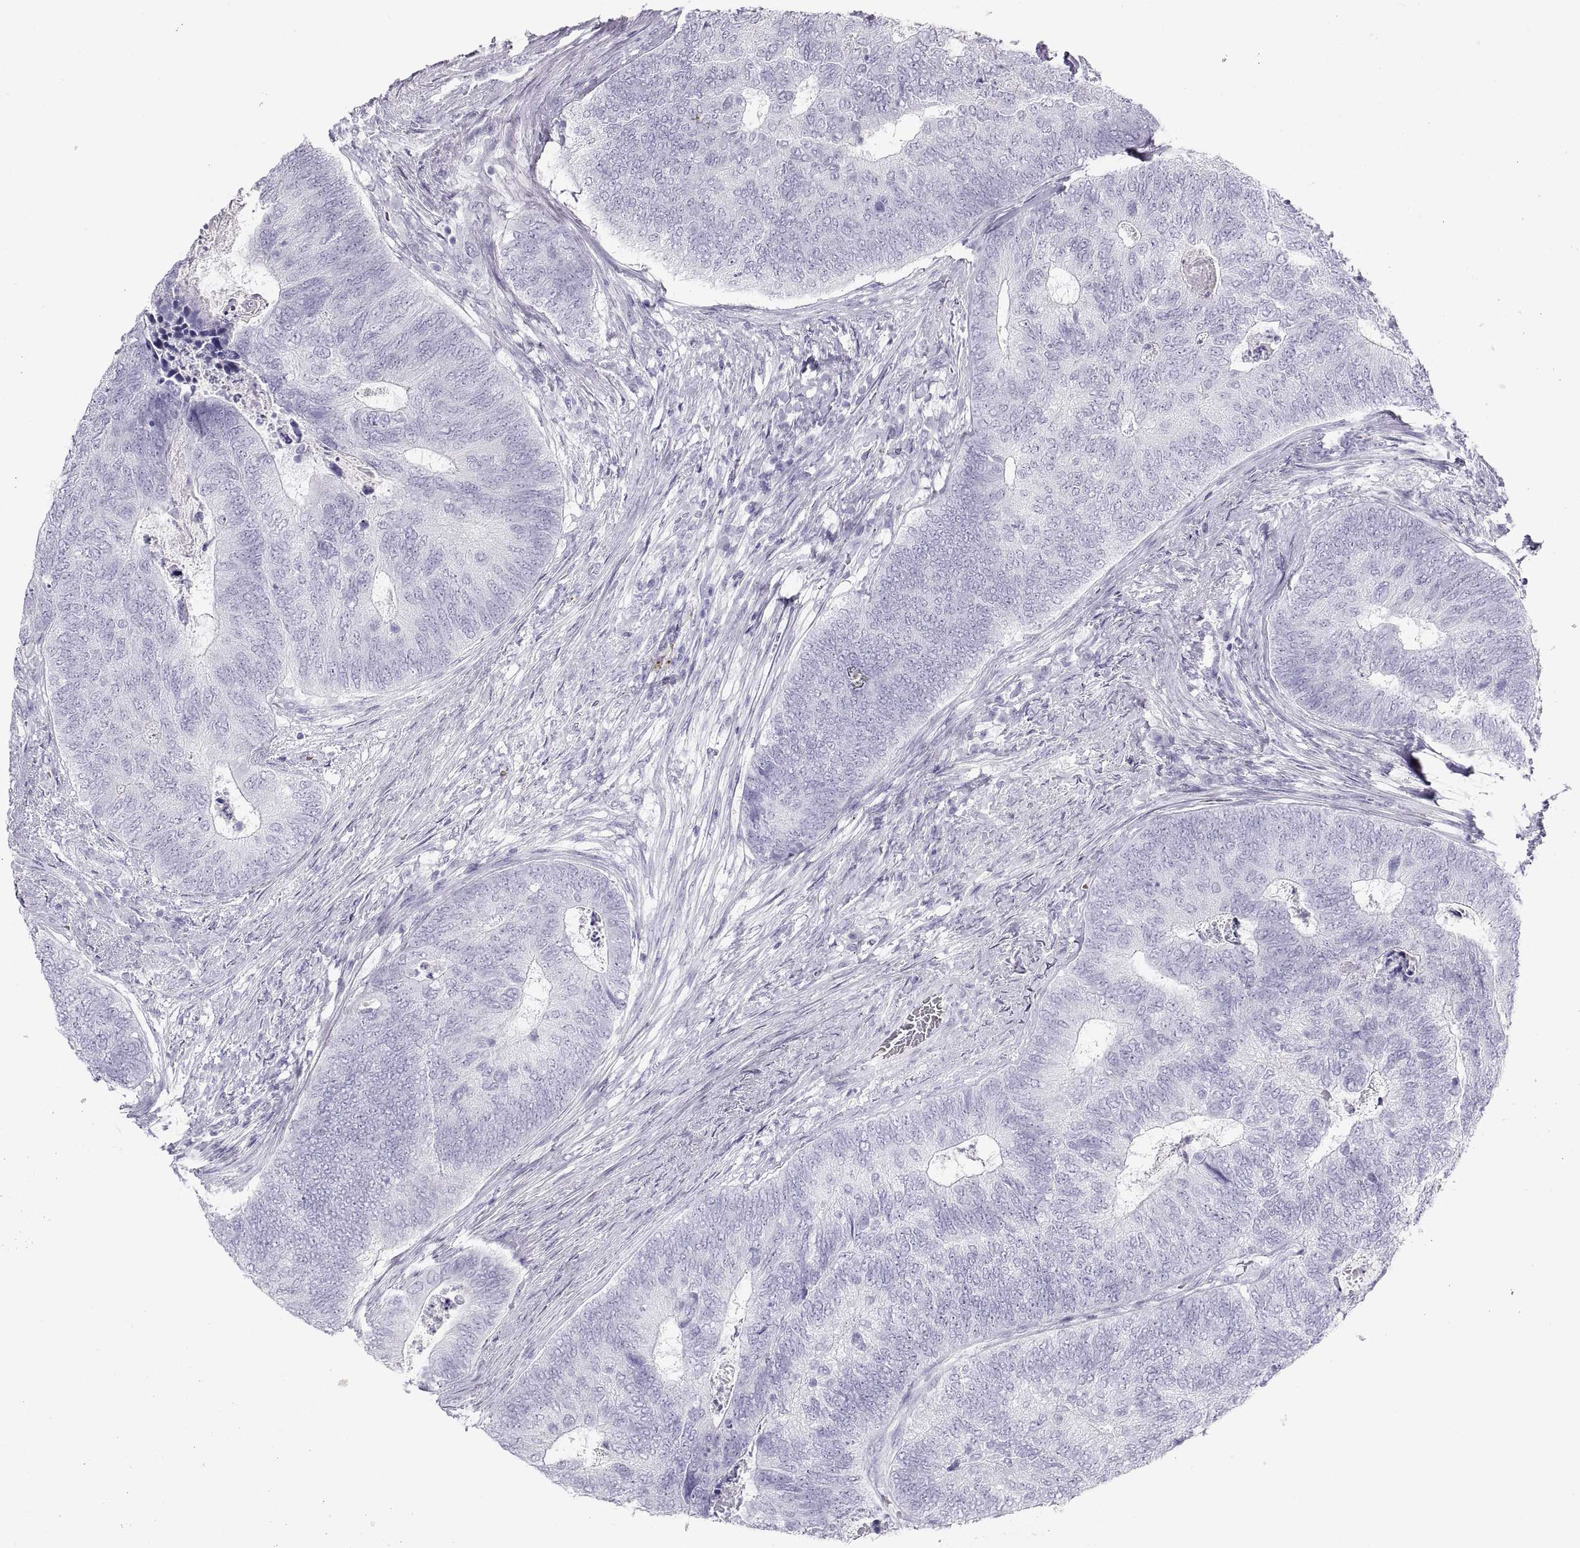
{"staining": {"intensity": "negative", "quantity": "none", "location": "none"}, "tissue": "colorectal cancer", "cell_type": "Tumor cells", "image_type": "cancer", "snomed": [{"axis": "morphology", "description": "Adenocarcinoma, NOS"}, {"axis": "topography", "description": "Colon"}], "caption": "Tumor cells show no significant expression in colorectal adenocarcinoma.", "gene": "SEMG1", "patient": {"sex": "female", "age": 67}}